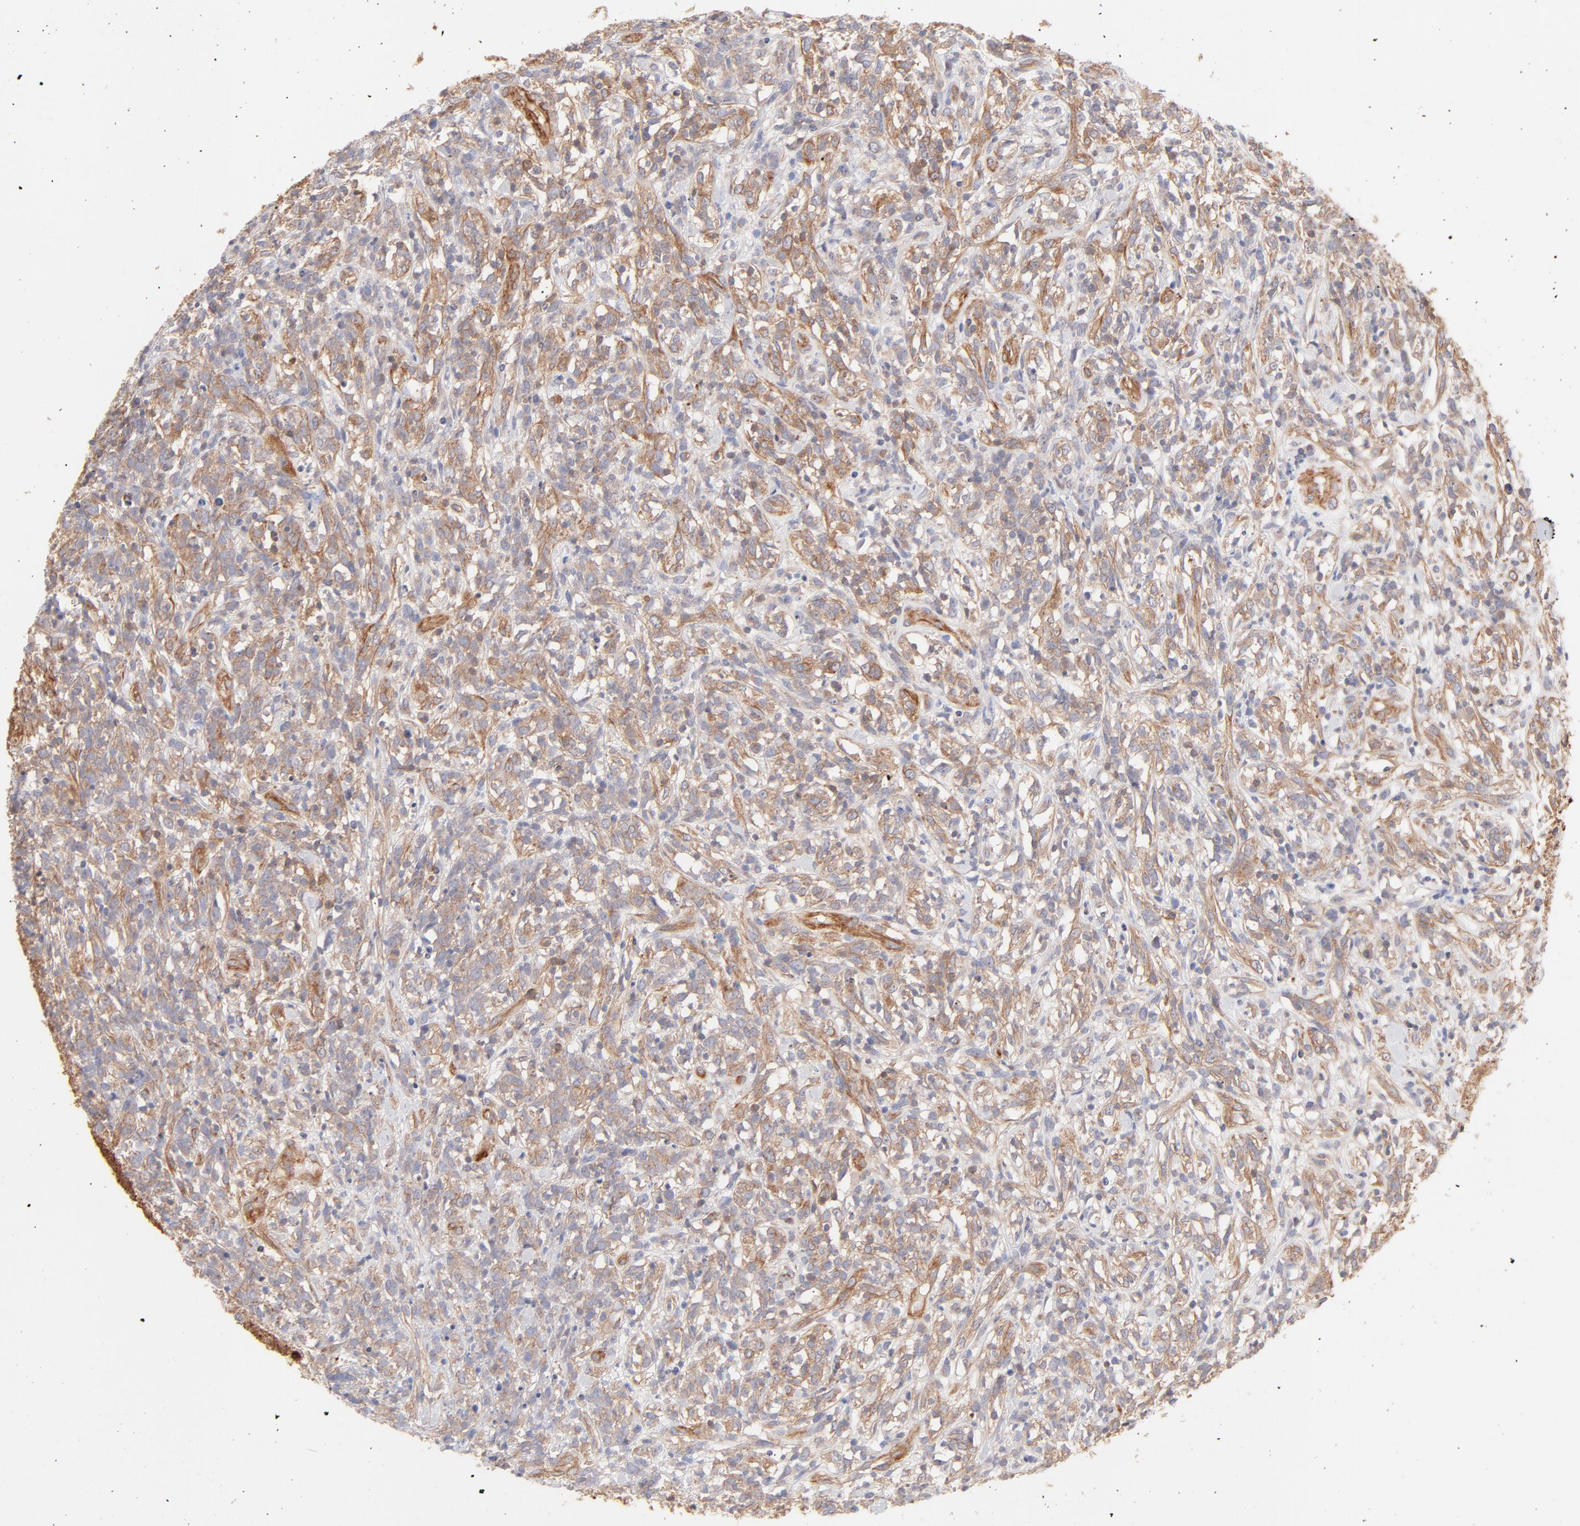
{"staining": {"intensity": "weak", "quantity": ">75%", "location": "cytoplasmic/membranous"}, "tissue": "lymphoma", "cell_type": "Tumor cells", "image_type": "cancer", "snomed": [{"axis": "morphology", "description": "Malignant lymphoma, non-Hodgkin's type, High grade"}, {"axis": "topography", "description": "Lymph node"}], "caption": "This is an image of immunohistochemistry staining of malignant lymphoma, non-Hodgkin's type (high-grade), which shows weak staining in the cytoplasmic/membranous of tumor cells.", "gene": "LDLRAP1", "patient": {"sex": "female", "age": 73}}